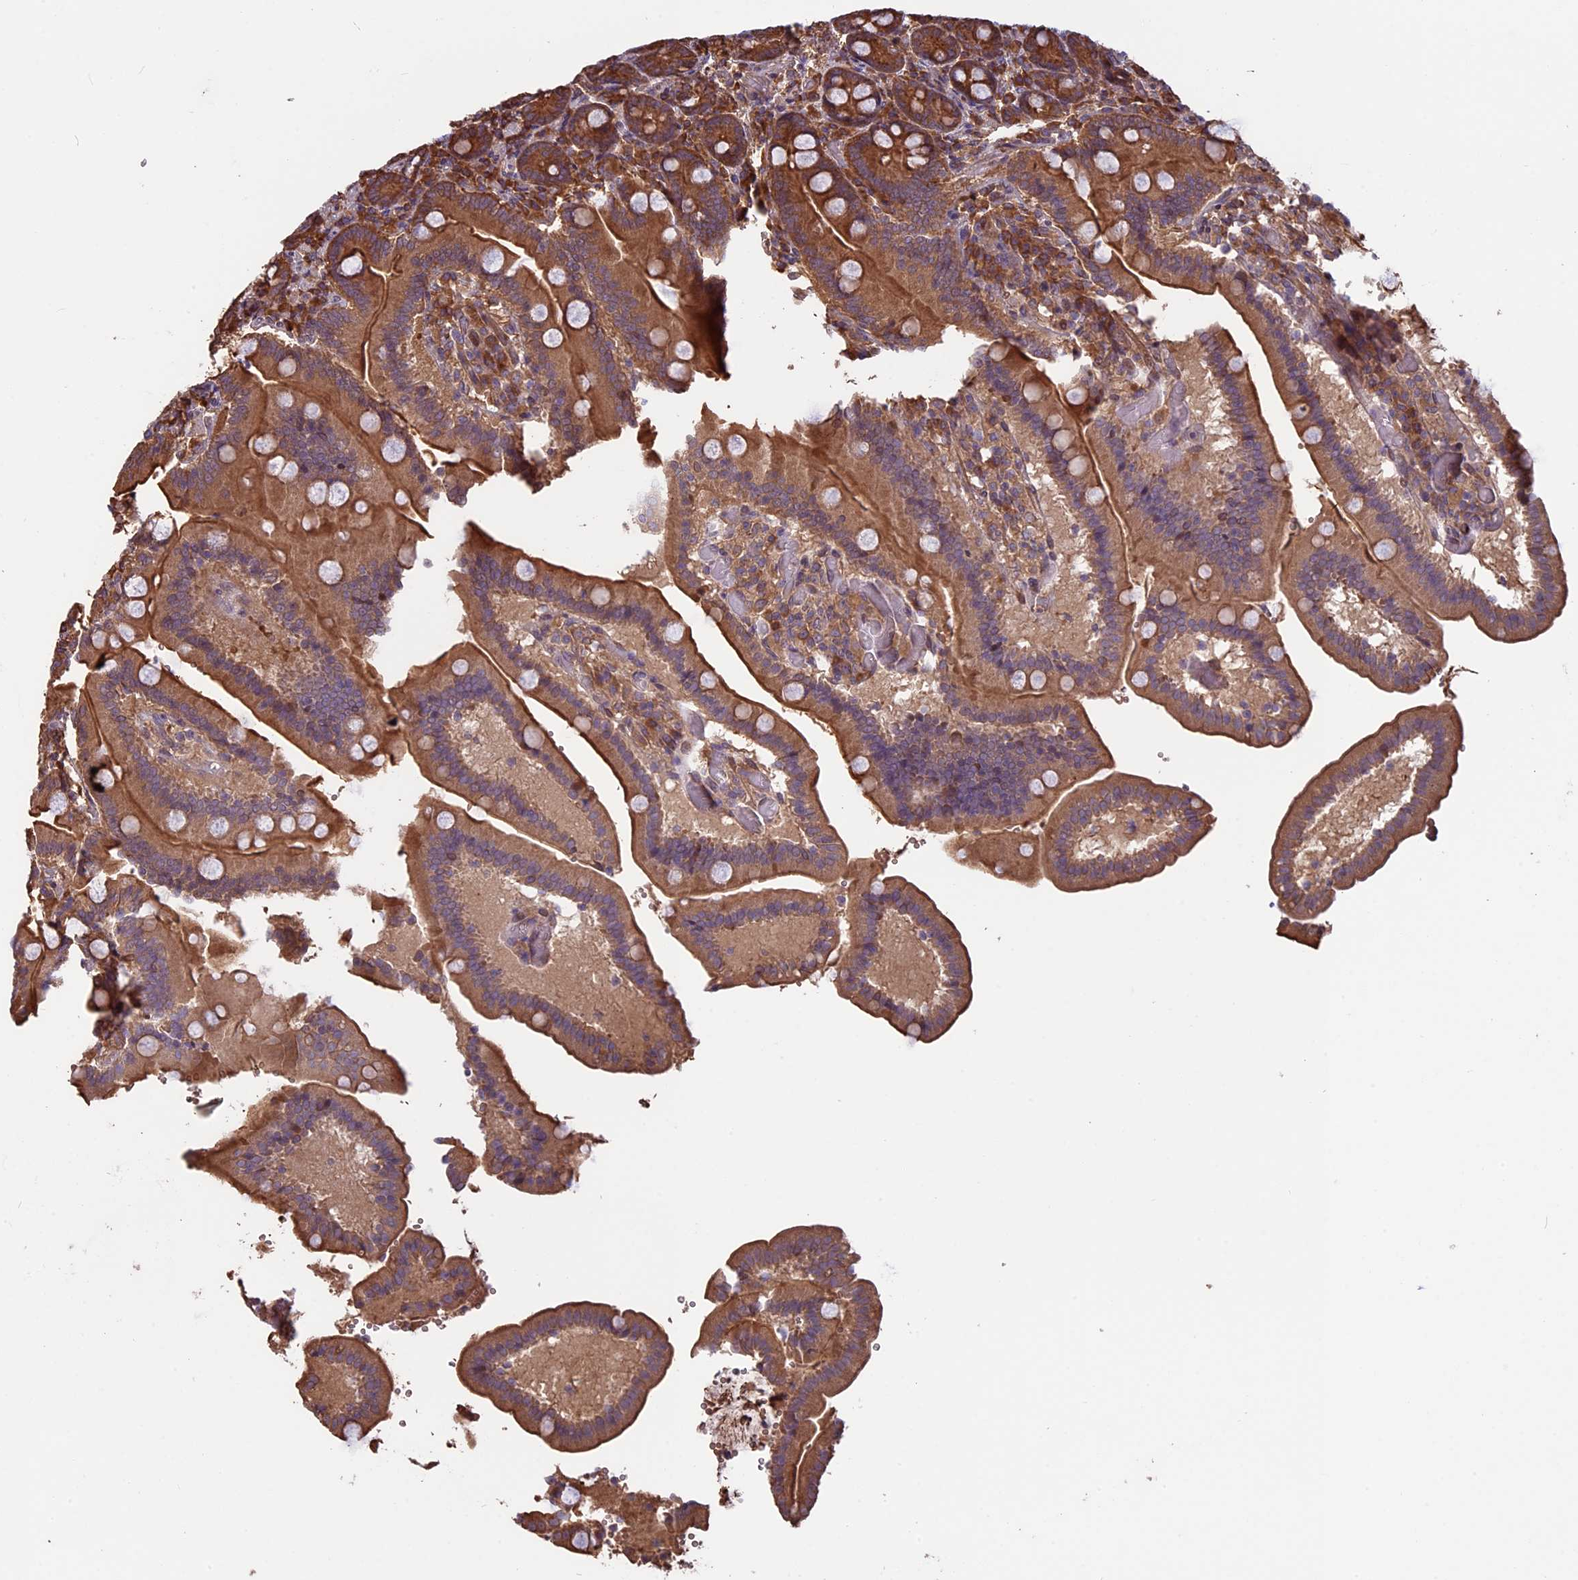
{"staining": {"intensity": "moderate", "quantity": ">75%", "location": "cytoplasmic/membranous"}, "tissue": "duodenum", "cell_type": "Glandular cells", "image_type": "normal", "snomed": [{"axis": "morphology", "description": "Normal tissue, NOS"}, {"axis": "topography", "description": "Duodenum"}], "caption": "Normal duodenum reveals moderate cytoplasmic/membranous staining in approximately >75% of glandular cells.", "gene": "VWA3A", "patient": {"sex": "female", "age": 62}}